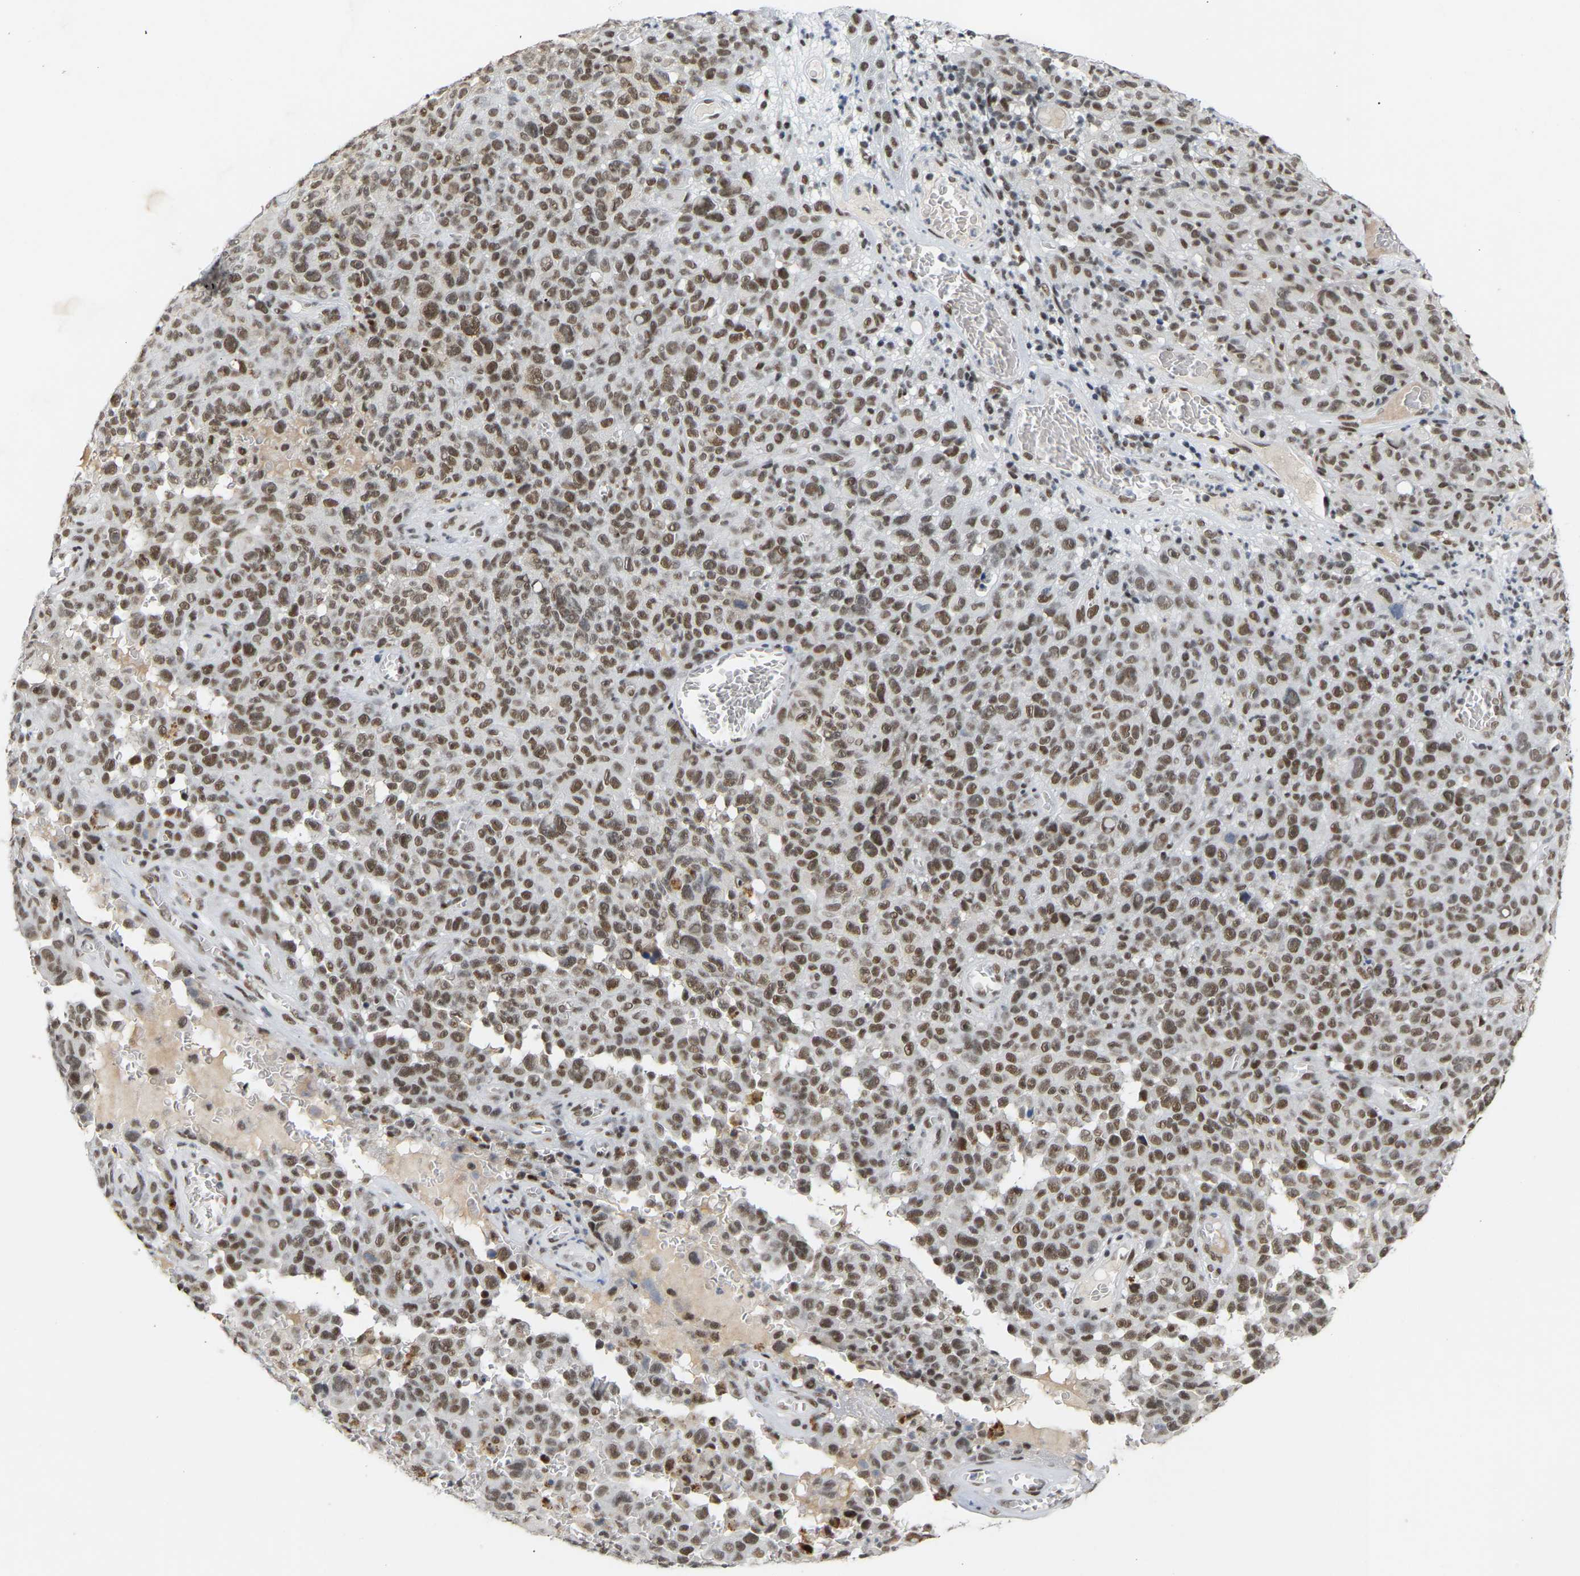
{"staining": {"intensity": "moderate", "quantity": ">75%", "location": "nuclear"}, "tissue": "melanoma", "cell_type": "Tumor cells", "image_type": "cancer", "snomed": [{"axis": "morphology", "description": "Malignant melanoma, NOS"}, {"axis": "topography", "description": "Skin"}], "caption": "Brown immunohistochemical staining in human malignant melanoma exhibits moderate nuclear staining in approximately >75% of tumor cells.", "gene": "NELFB", "patient": {"sex": "female", "age": 82}}